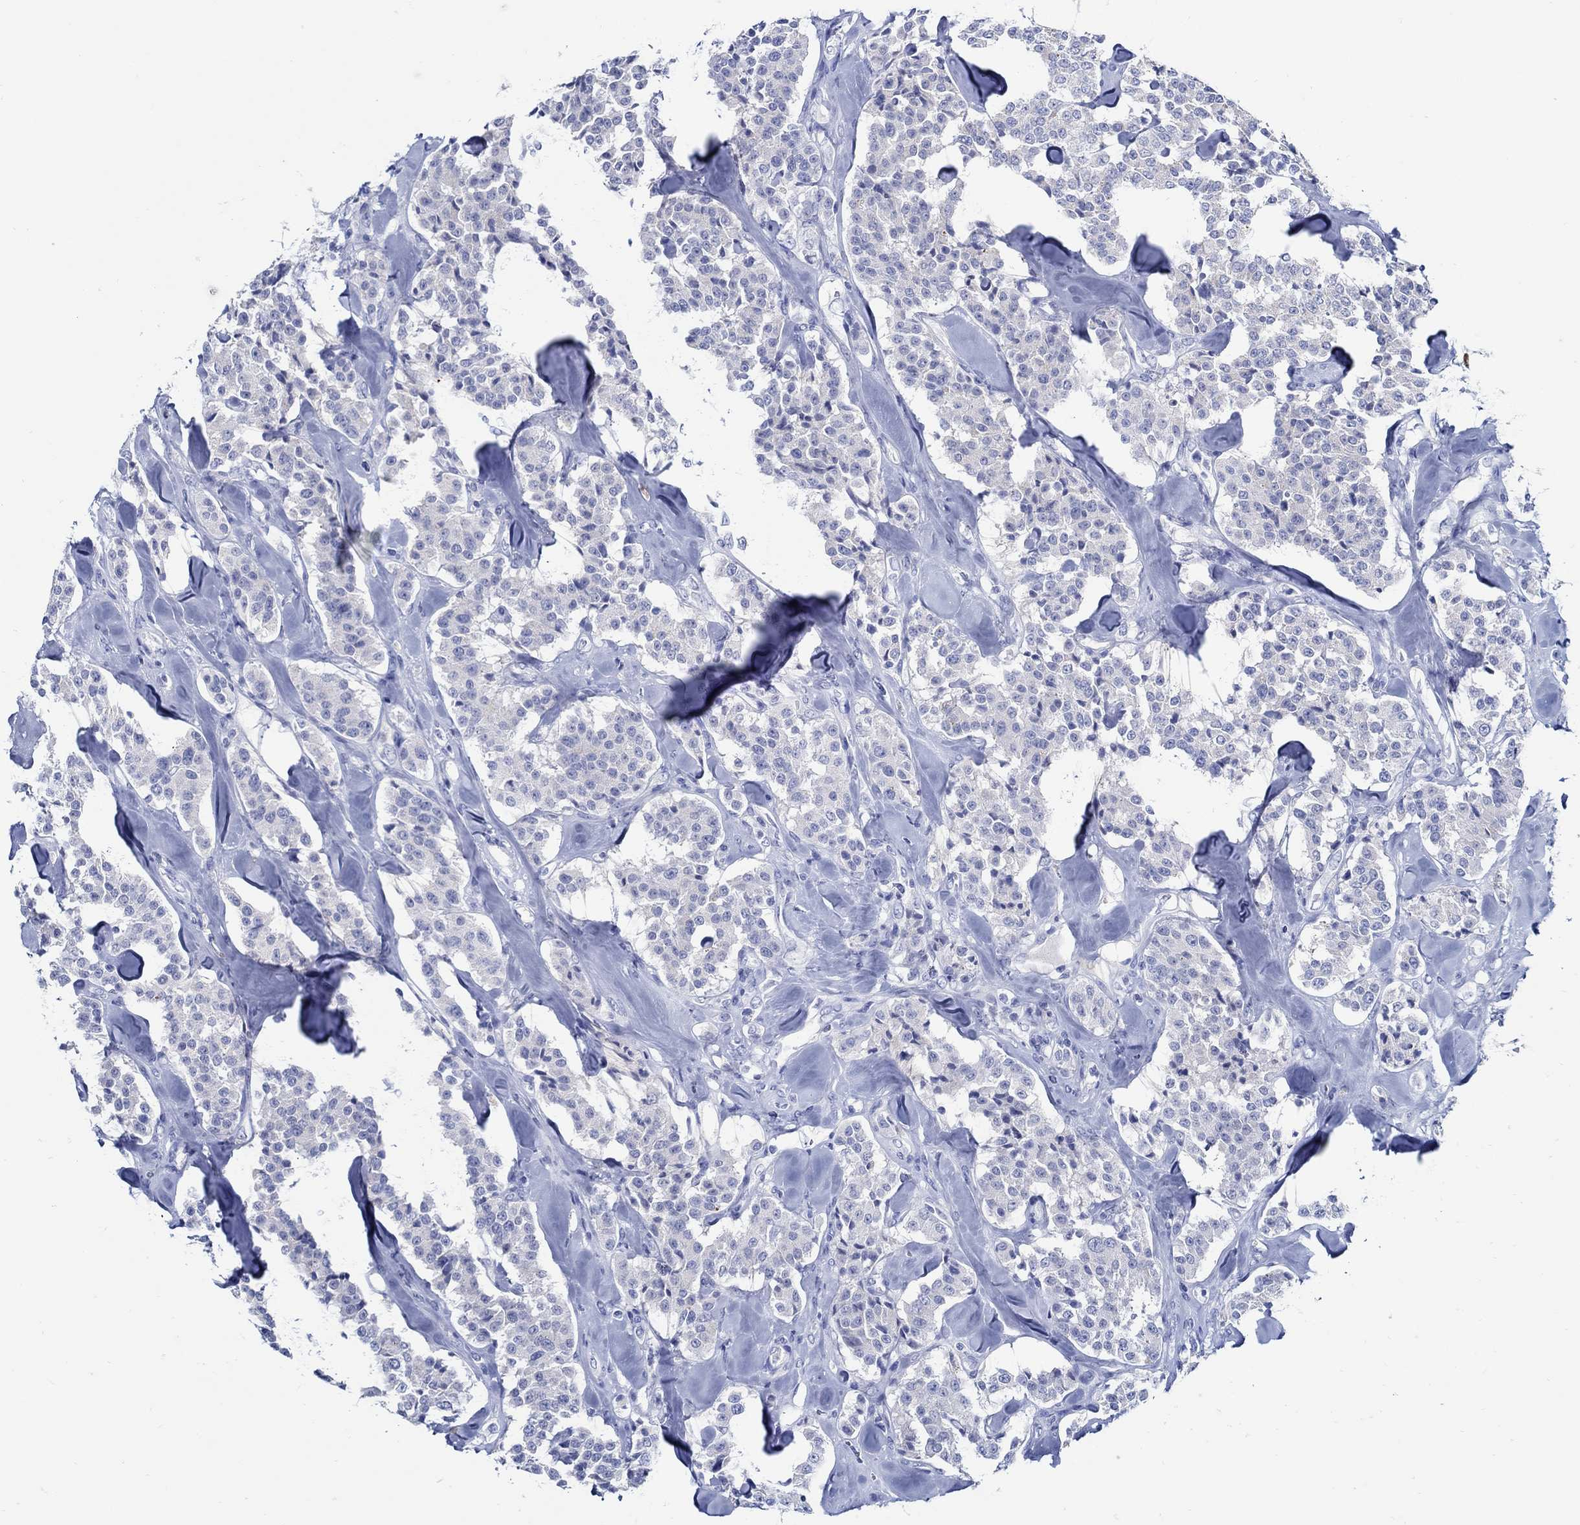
{"staining": {"intensity": "negative", "quantity": "none", "location": "none"}, "tissue": "carcinoid", "cell_type": "Tumor cells", "image_type": "cancer", "snomed": [{"axis": "morphology", "description": "Carcinoid, malignant, NOS"}, {"axis": "topography", "description": "Pancreas"}], "caption": "Tumor cells show no significant positivity in carcinoid. (DAB immunohistochemistry with hematoxylin counter stain).", "gene": "PAX9", "patient": {"sex": "male", "age": 41}}